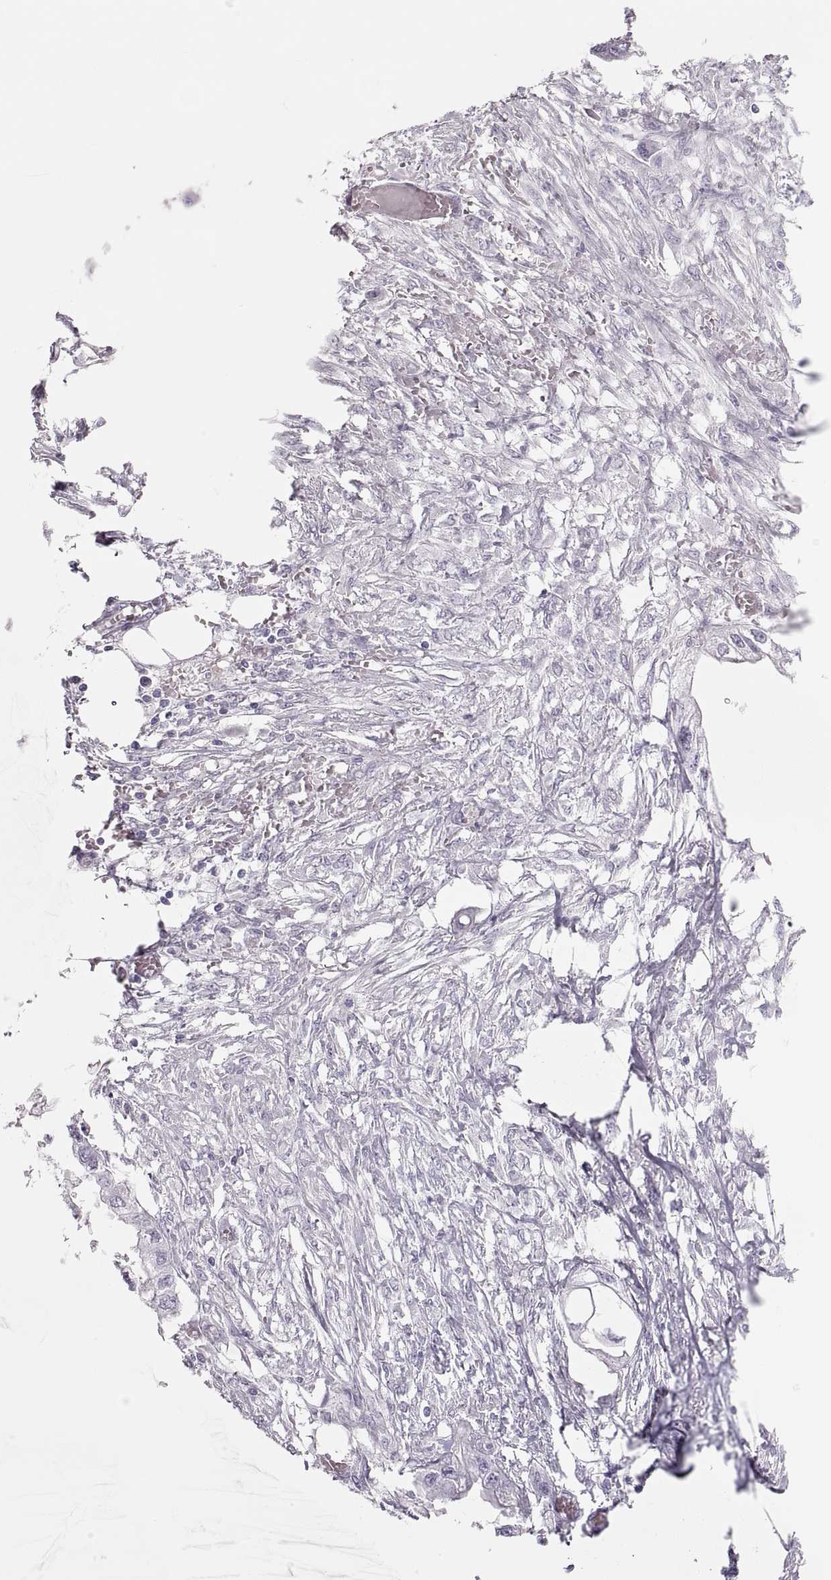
{"staining": {"intensity": "negative", "quantity": "none", "location": "none"}, "tissue": "endometrial cancer", "cell_type": "Tumor cells", "image_type": "cancer", "snomed": [{"axis": "morphology", "description": "Adenocarcinoma, NOS"}, {"axis": "morphology", "description": "Adenocarcinoma, metastatic, NOS"}, {"axis": "topography", "description": "Adipose tissue"}, {"axis": "topography", "description": "Endometrium"}], "caption": "Immunohistochemical staining of human endometrial cancer exhibits no significant positivity in tumor cells. The staining is performed using DAB (3,3'-diaminobenzidine) brown chromogen with nuclei counter-stained in using hematoxylin.", "gene": "SEMG1", "patient": {"sex": "female", "age": 67}}